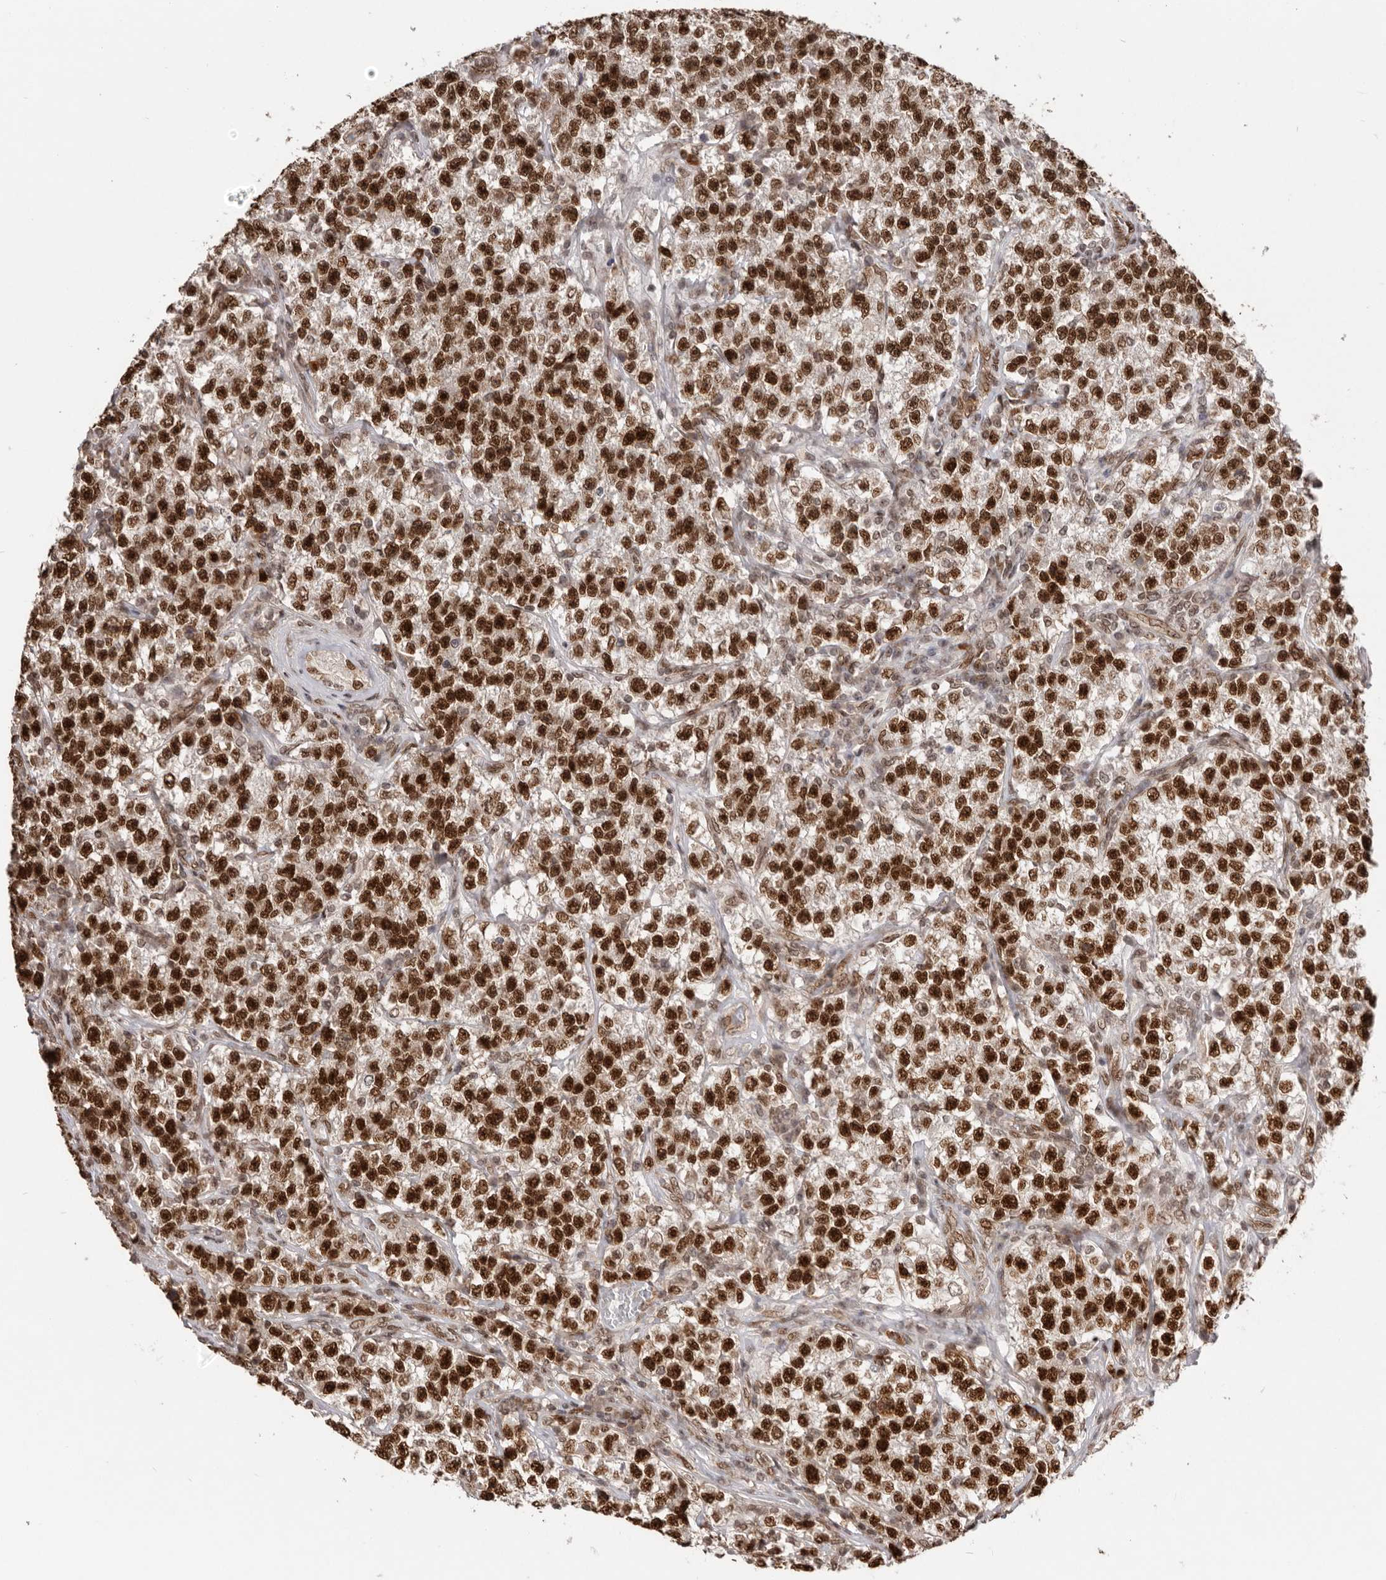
{"staining": {"intensity": "strong", "quantity": ">75%", "location": "nuclear"}, "tissue": "testis cancer", "cell_type": "Tumor cells", "image_type": "cancer", "snomed": [{"axis": "morphology", "description": "Seminoma, NOS"}, {"axis": "topography", "description": "Testis"}], "caption": "Testis cancer was stained to show a protein in brown. There is high levels of strong nuclear staining in about >75% of tumor cells. The staining was performed using DAB to visualize the protein expression in brown, while the nuclei were stained in blue with hematoxylin (Magnification: 20x).", "gene": "CHTOP", "patient": {"sex": "male", "age": 22}}